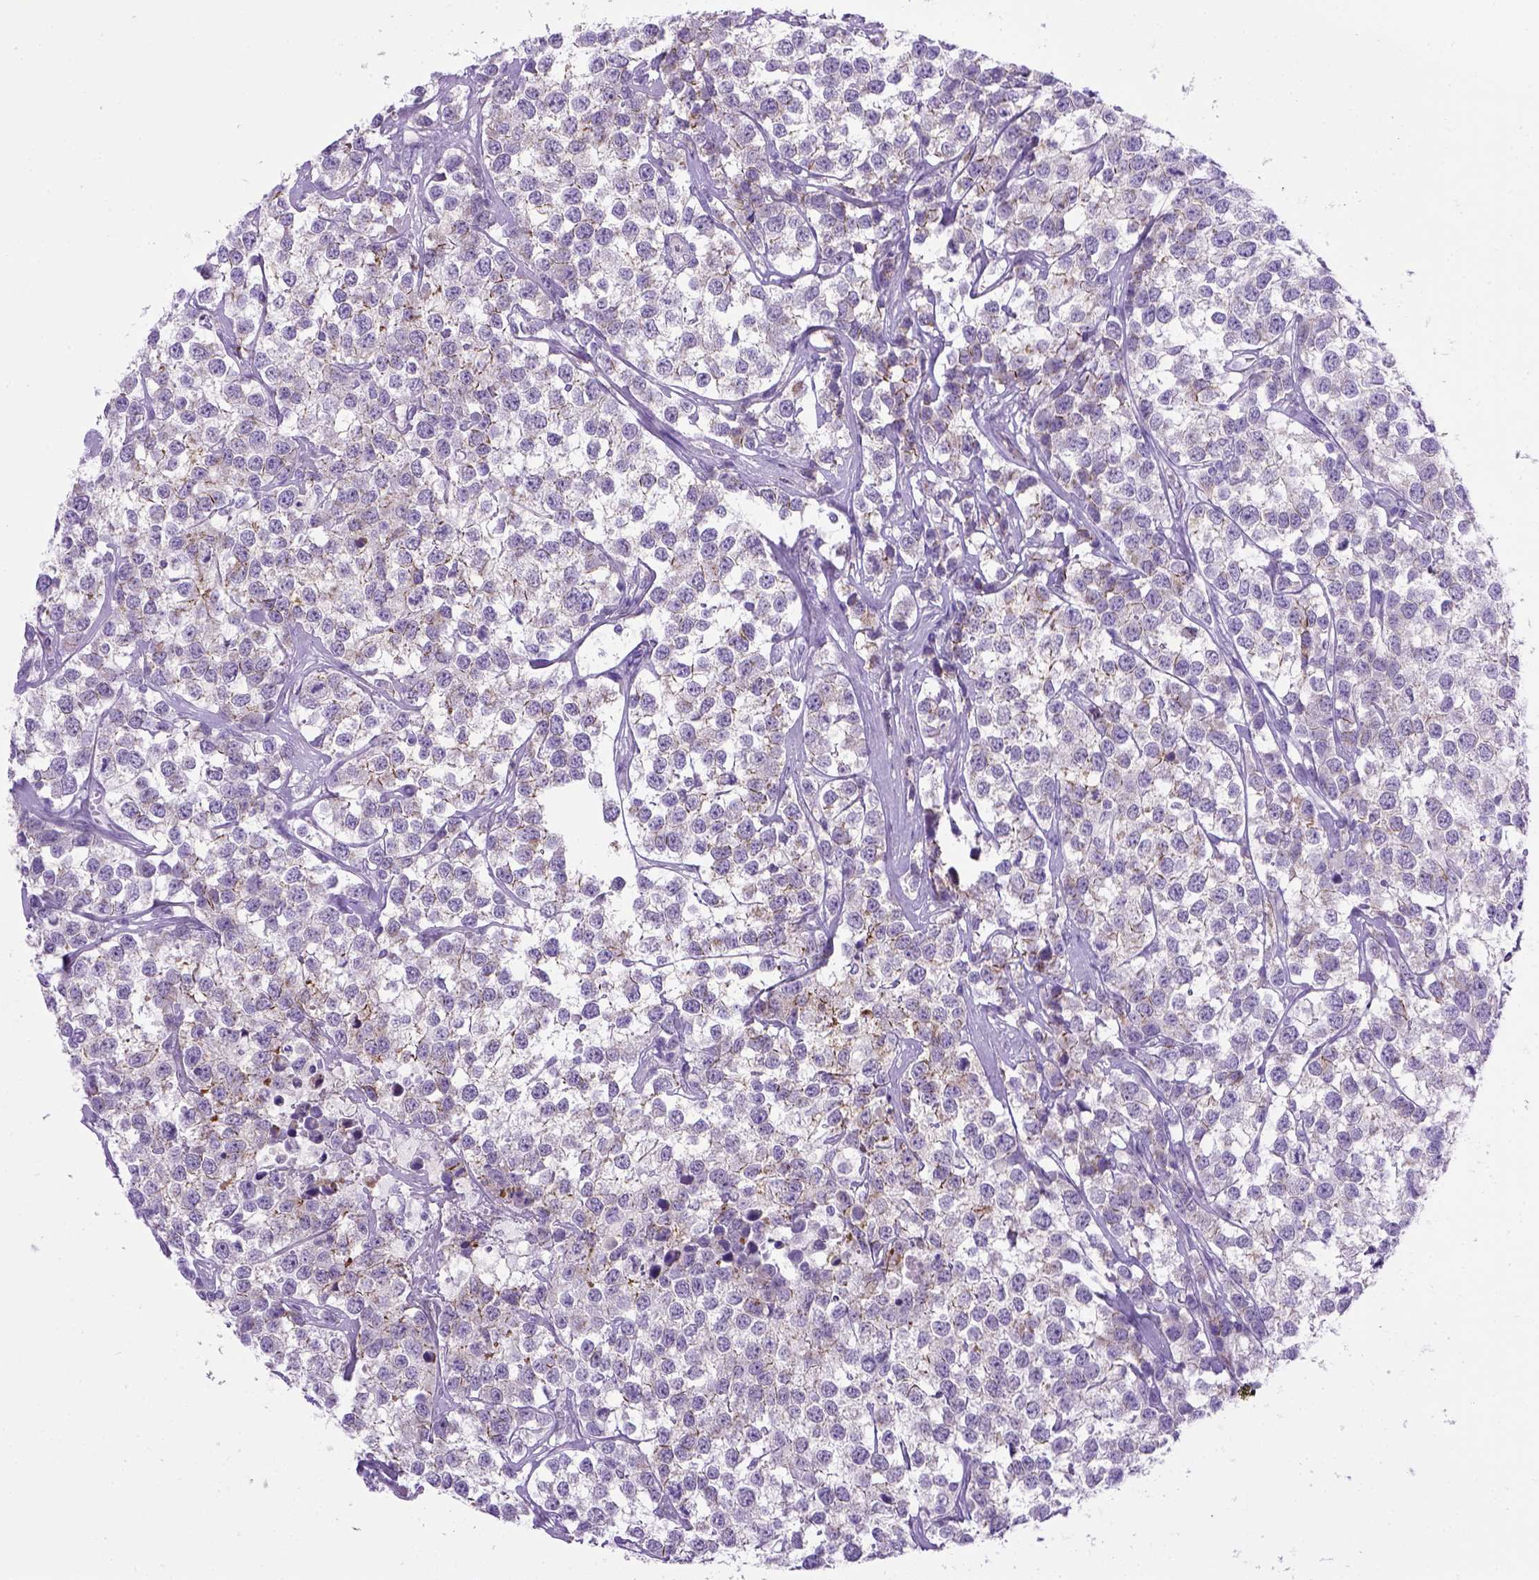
{"staining": {"intensity": "negative", "quantity": "none", "location": "none"}, "tissue": "testis cancer", "cell_type": "Tumor cells", "image_type": "cancer", "snomed": [{"axis": "morphology", "description": "Seminoma, NOS"}, {"axis": "topography", "description": "Testis"}], "caption": "Testis cancer (seminoma) was stained to show a protein in brown. There is no significant positivity in tumor cells. (DAB IHC visualized using brightfield microscopy, high magnification).", "gene": "CDH1", "patient": {"sex": "male", "age": 59}}